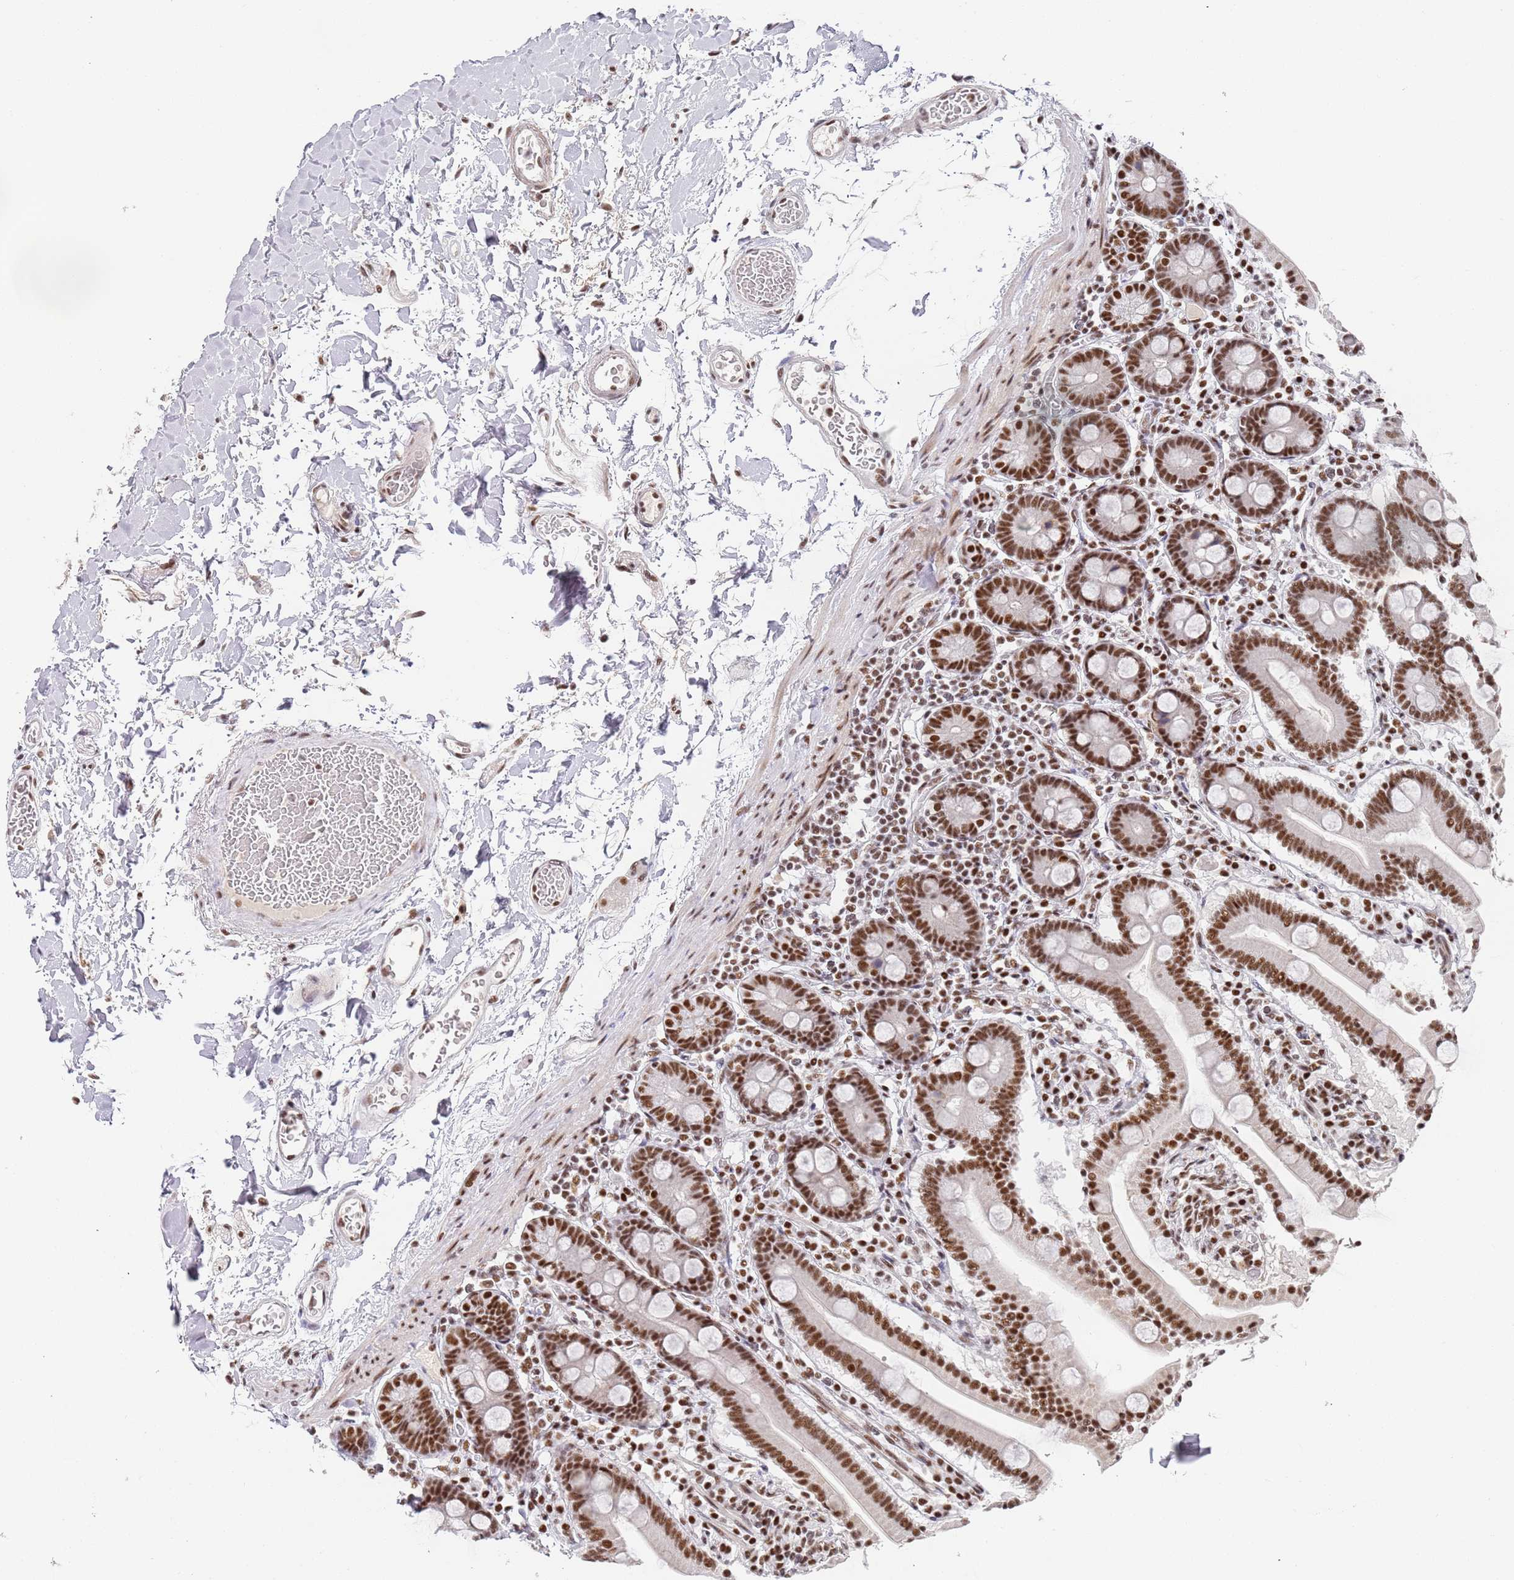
{"staining": {"intensity": "strong", "quantity": ">75%", "location": "nuclear"}, "tissue": "duodenum", "cell_type": "Glandular cells", "image_type": "normal", "snomed": [{"axis": "morphology", "description": "Normal tissue, NOS"}, {"axis": "topography", "description": "Duodenum"}], "caption": "Protein expression by IHC displays strong nuclear positivity in about >75% of glandular cells in normal duodenum.", "gene": "AKAP8L", "patient": {"sex": "male", "age": 55}}